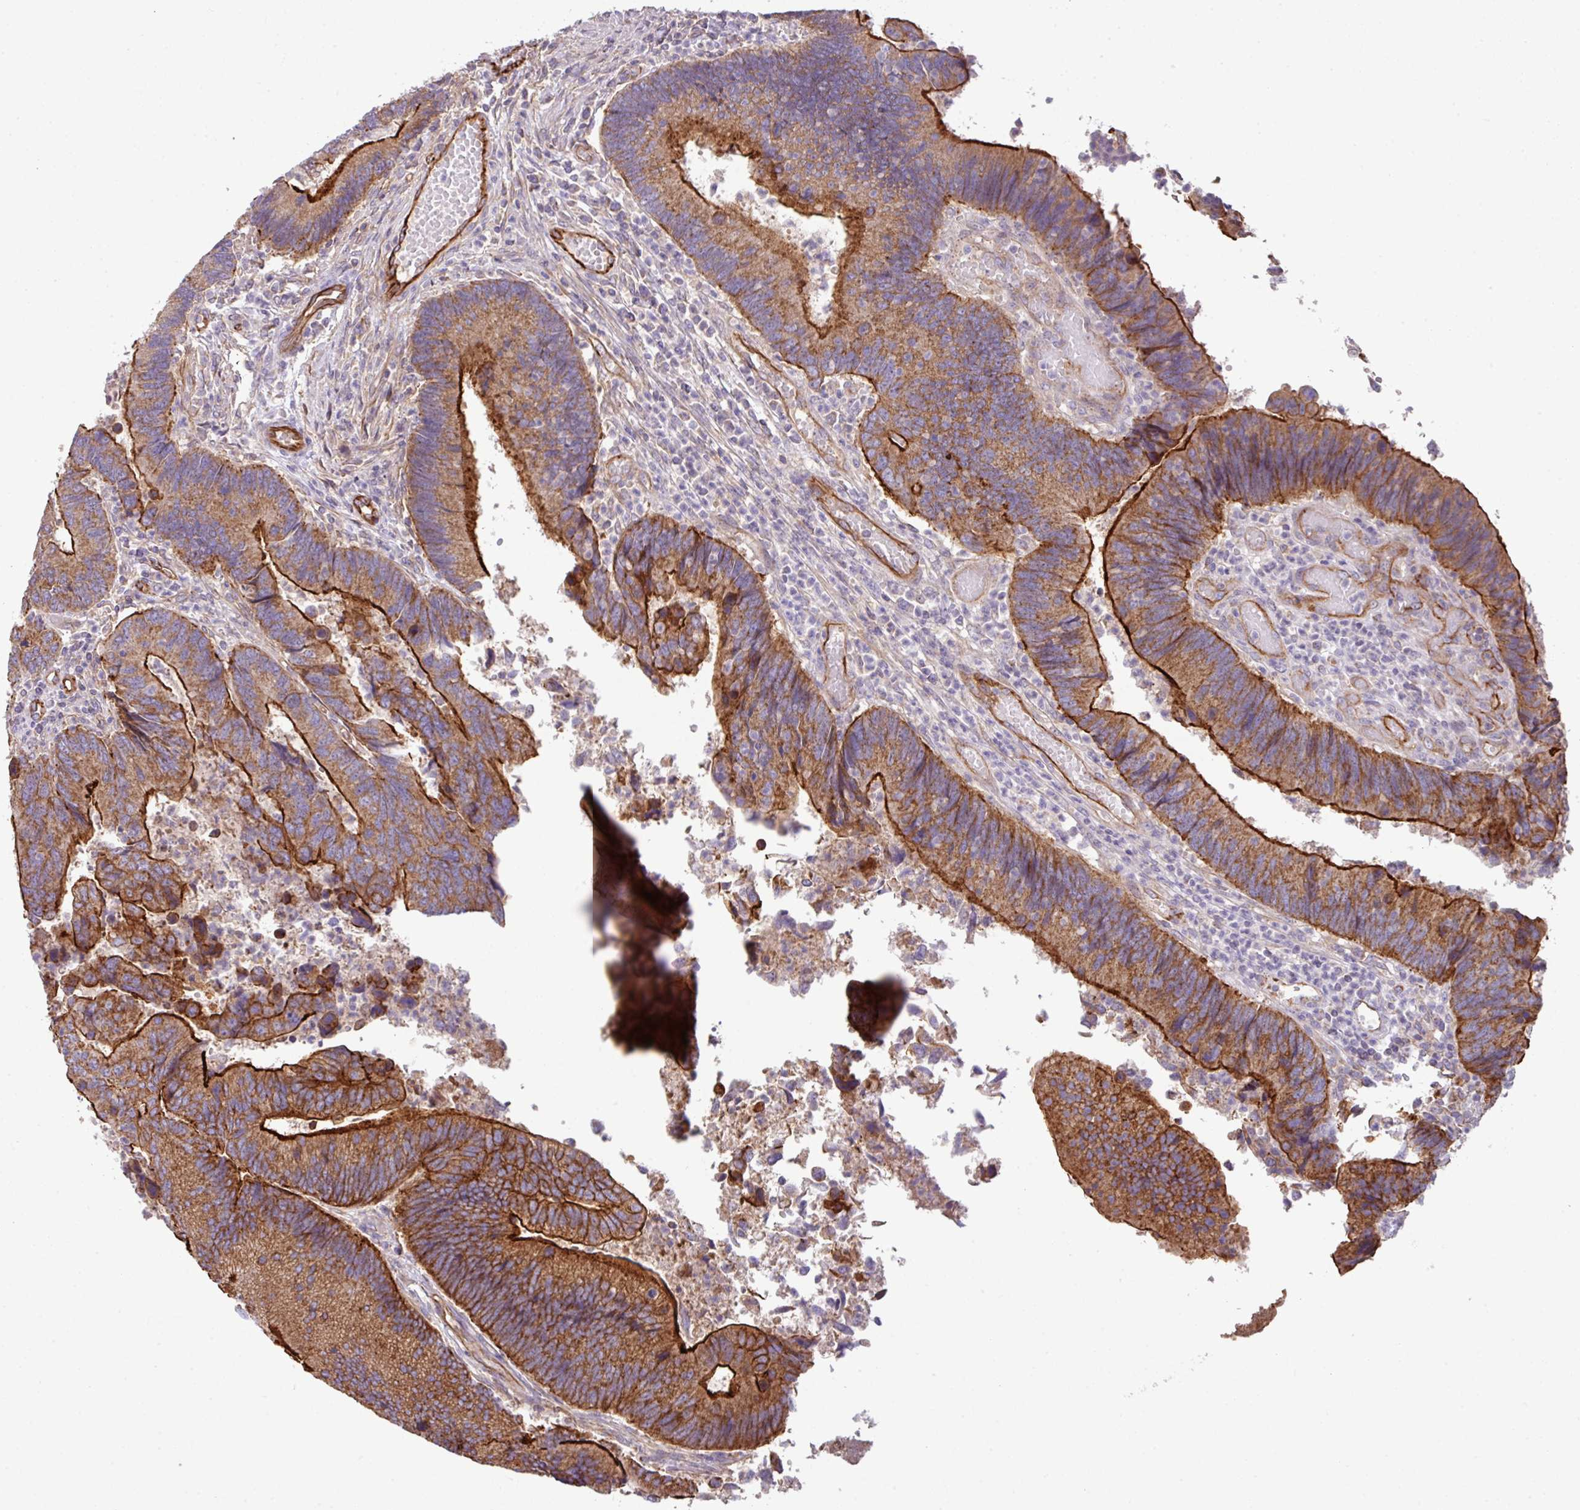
{"staining": {"intensity": "strong", "quantity": ">75%", "location": "cytoplasmic/membranous"}, "tissue": "colorectal cancer", "cell_type": "Tumor cells", "image_type": "cancer", "snomed": [{"axis": "morphology", "description": "Adenocarcinoma, NOS"}, {"axis": "topography", "description": "Colon"}], "caption": "Strong cytoplasmic/membranous positivity for a protein is appreciated in about >75% of tumor cells of colorectal cancer (adenocarcinoma) using IHC.", "gene": "LRRC53", "patient": {"sex": "female", "age": 67}}